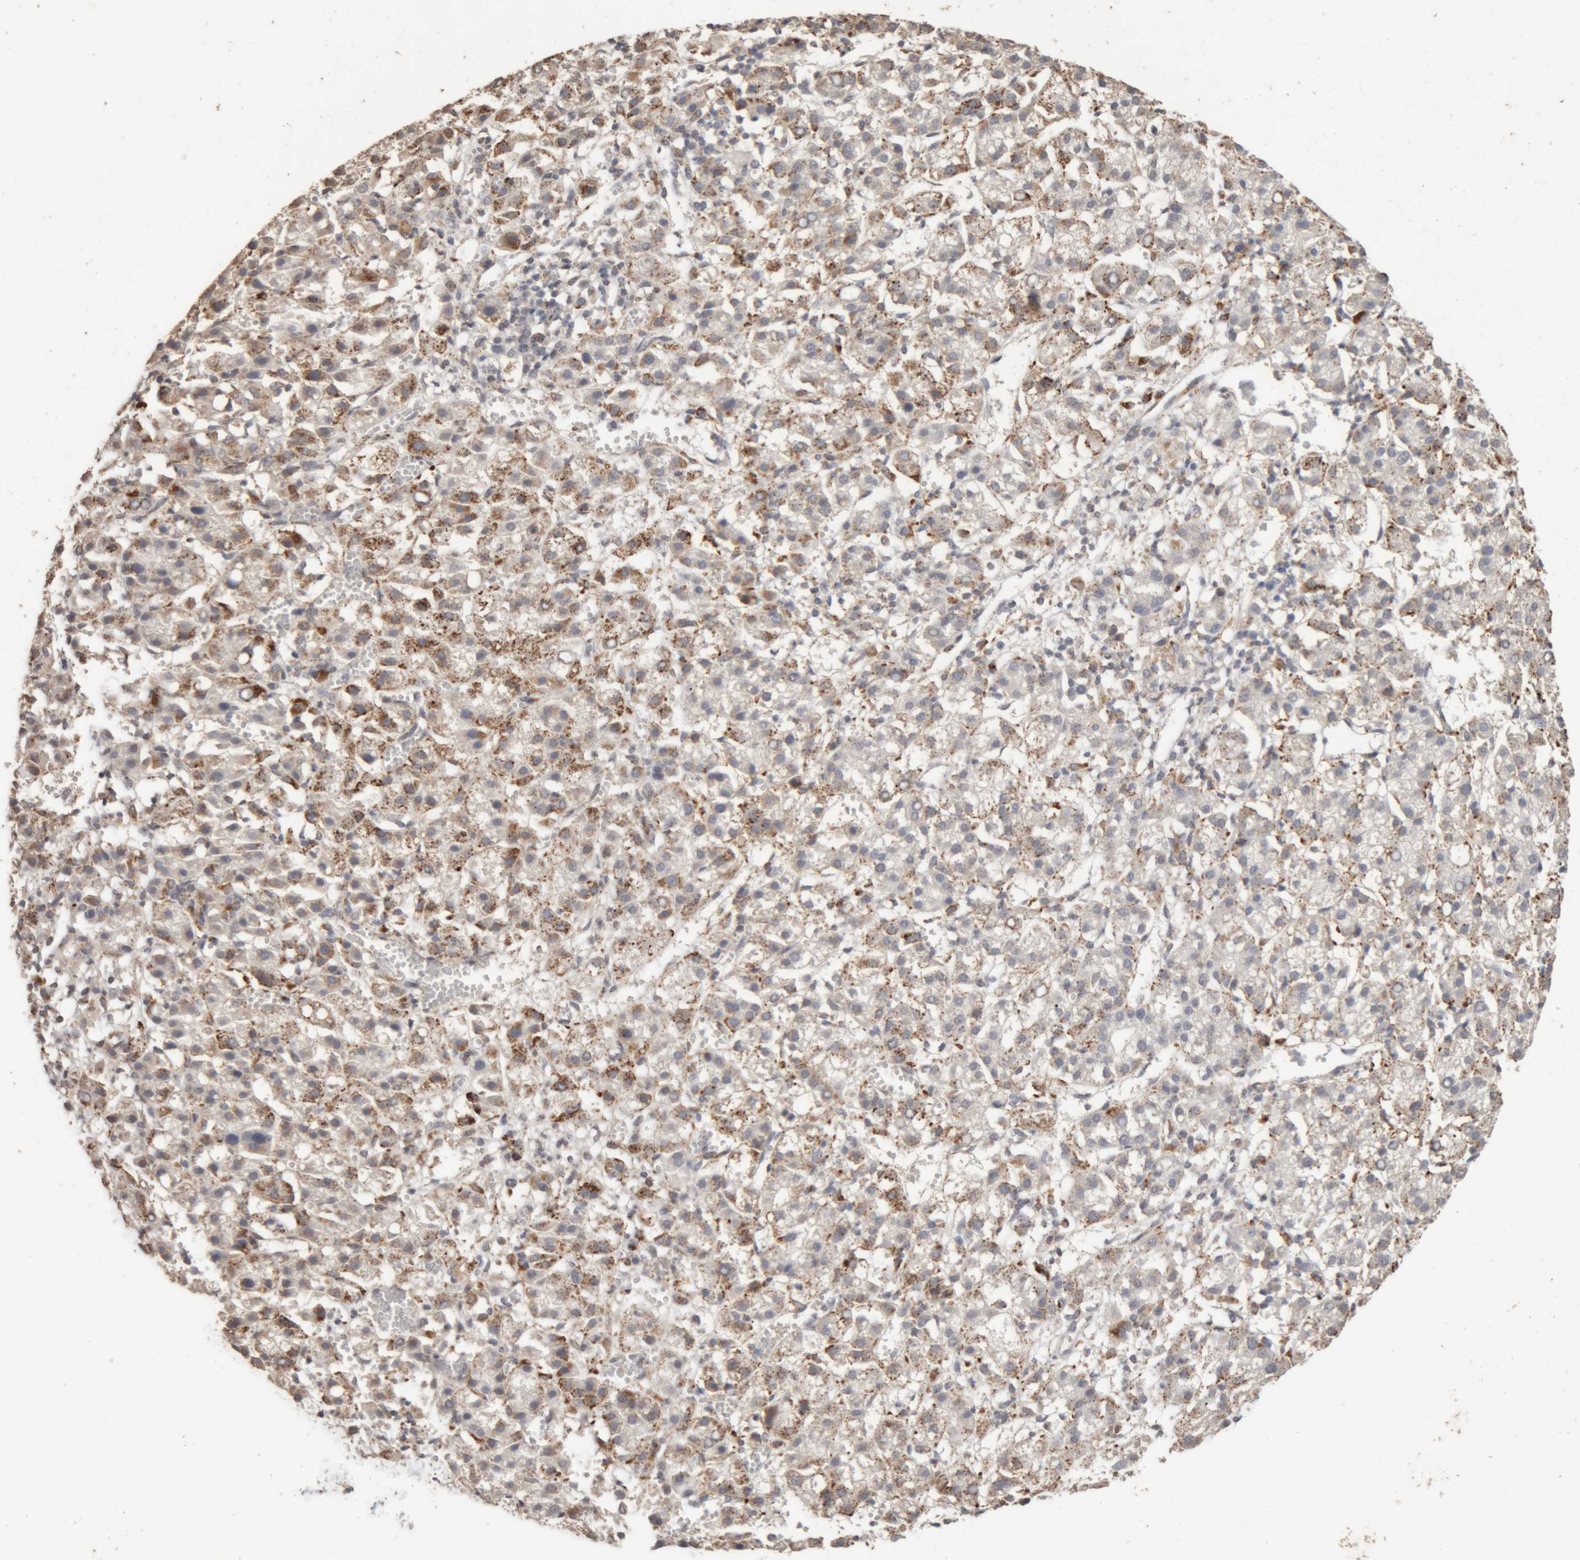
{"staining": {"intensity": "moderate", "quantity": "25%-75%", "location": "cytoplasmic/membranous"}, "tissue": "liver cancer", "cell_type": "Tumor cells", "image_type": "cancer", "snomed": [{"axis": "morphology", "description": "Carcinoma, Hepatocellular, NOS"}, {"axis": "topography", "description": "Liver"}], "caption": "Immunohistochemical staining of human liver cancer (hepatocellular carcinoma) displays medium levels of moderate cytoplasmic/membranous staining in about 25%-75% of tumor cells.", "gene": "ARSA", "patient": {"sex": "female", "age": 58}}